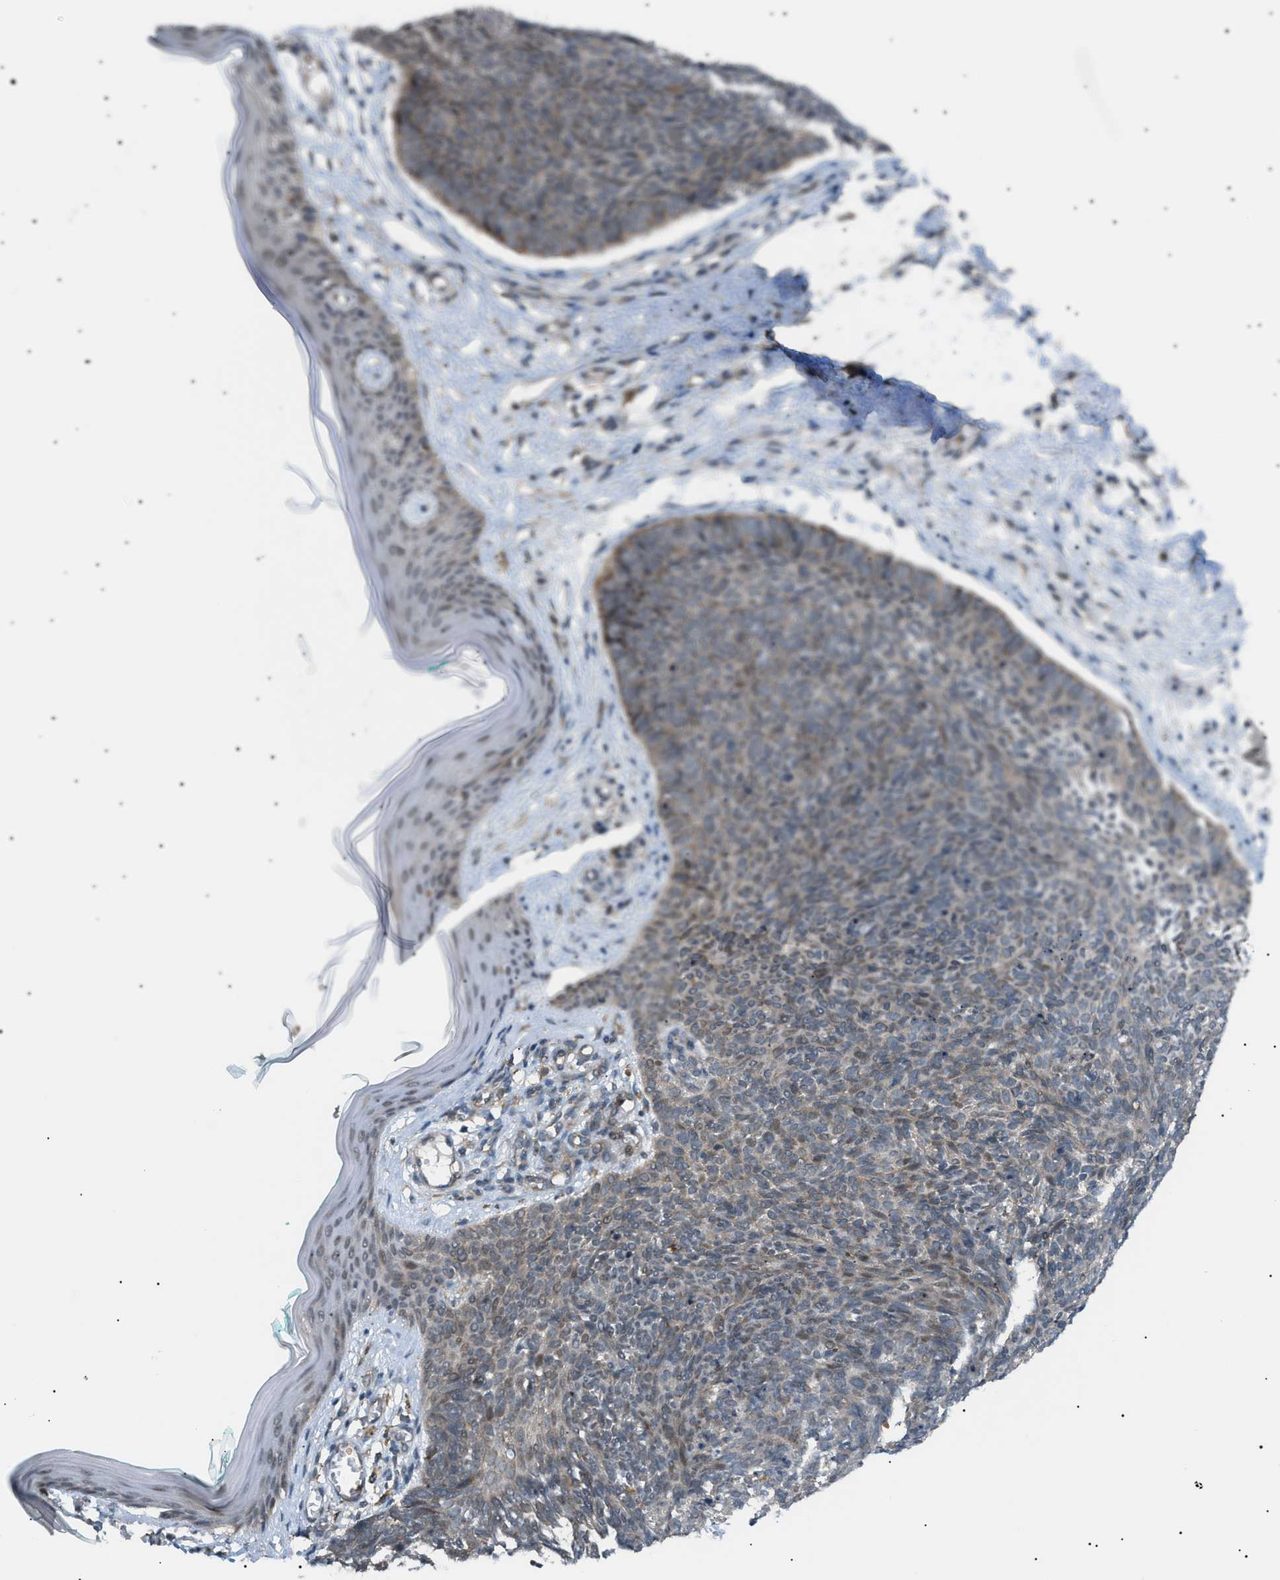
{"staining": {"intensity": "weak", "quantity": "<25%", "location": "cytoplasmic/membranous"}, "tissue": "skin cancer", "cell_type": "Tumor cells", "image_type": "cancer", "snomed": [{"axis": "morphology", "description": "Basal cell carcinoma"}, {"axis": "topography", "description": "Skin"}], "caption": "Tumor cells show no significant staining in basal cell carcinoma (skin). (IHC, brightfield microscopy, high magnification).", "gene": "LPIN2", "patient": {"sex": "male", "age": 60}}